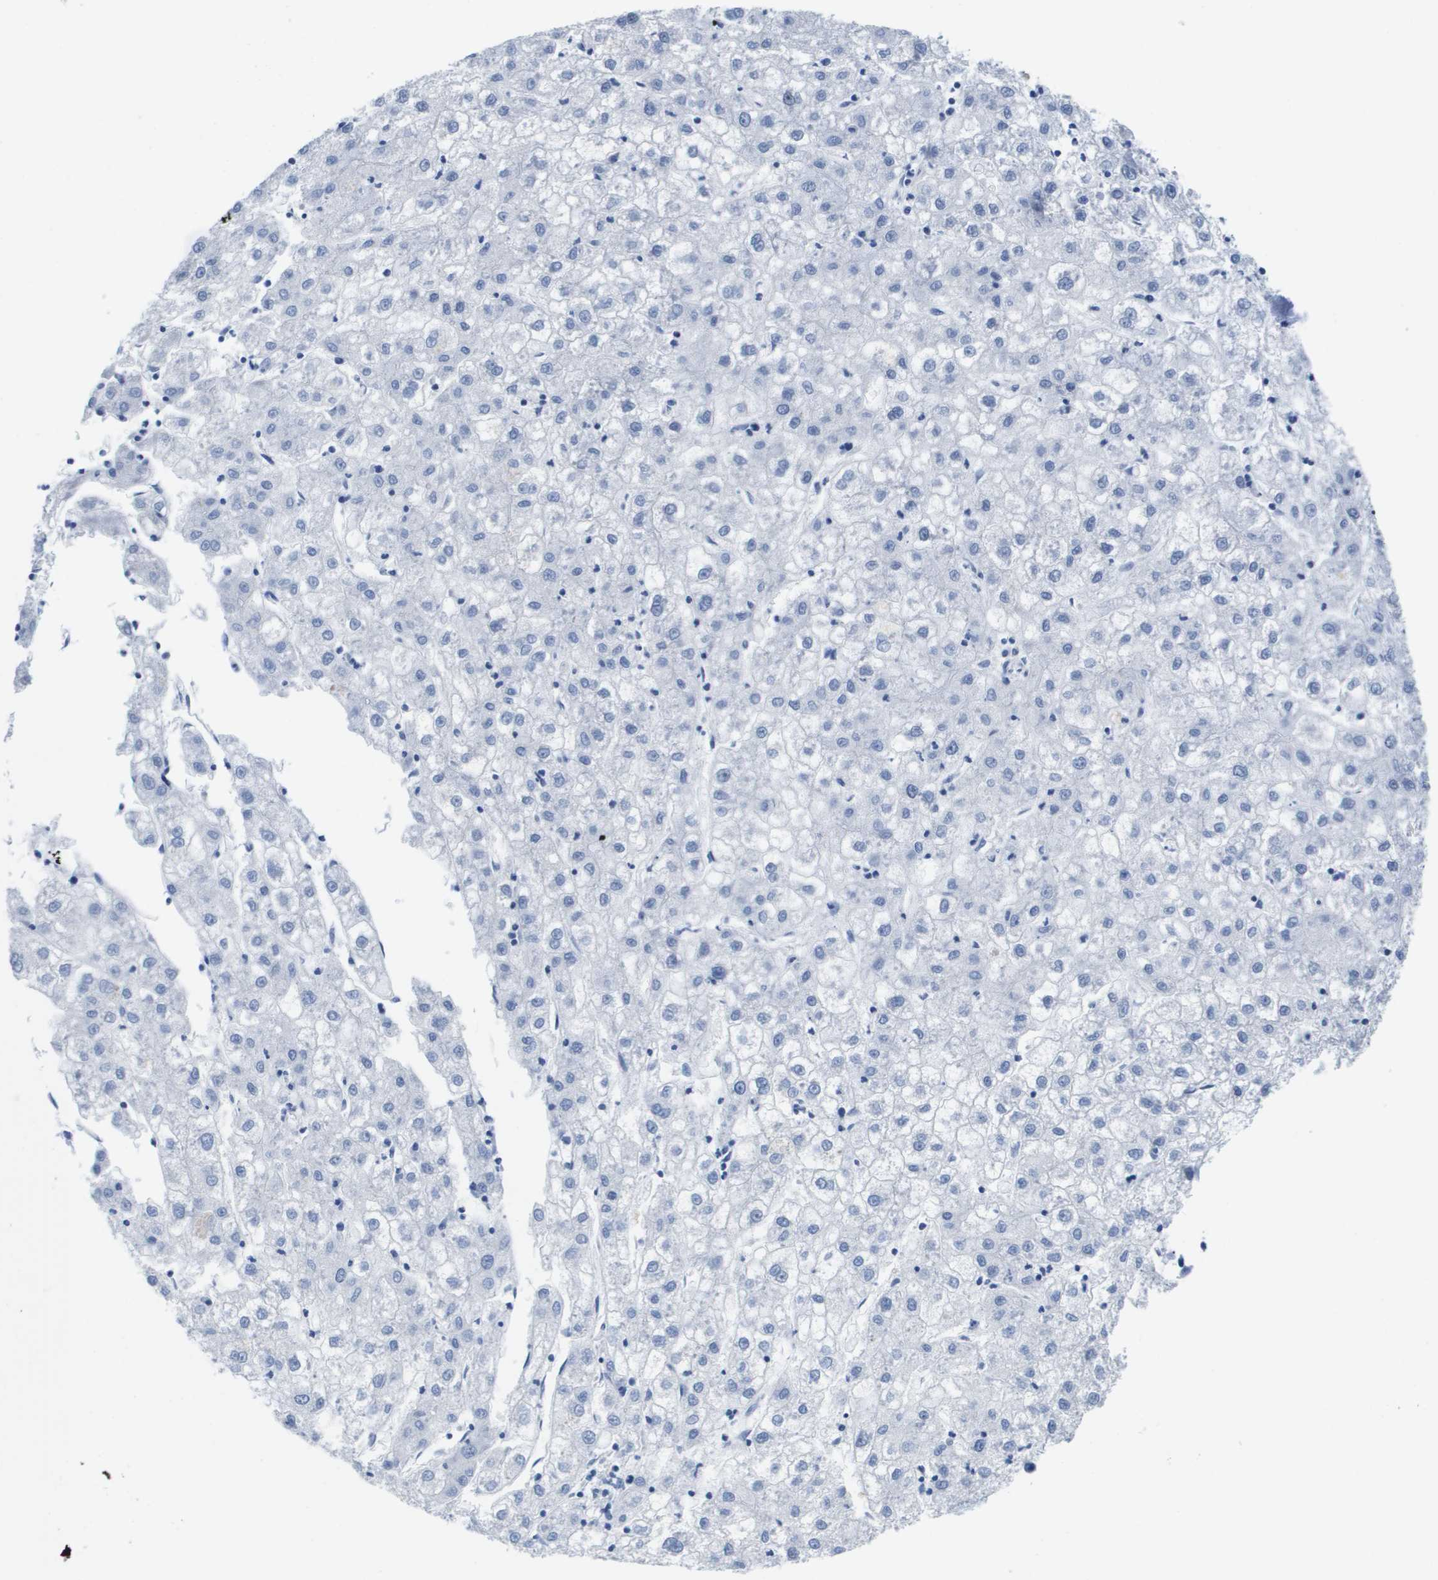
{"staining": {"intensity": "negative", "quantity": "none", "location": "none"}, "tissue": "liver cancer", "cell_type": "Tumor cells", "image_type": "cancer", "snomed": [{"axis": "morphology", "description": "Carcinoma, Hepatocellular, NOS"}, {"axis": "topography", "description": "Liver"}], "caption": "High magnification brightfield microscopy of liver cancer (hepatocellular carcinoma) stained with DAB (3,3'-diaminobenzidine) (brown) and counterstained with hematoxylin (blue): tumor cells show no significant expression. (DAB (3,3'-diaminobenzidine) immunohistochemistry, high magnification).", "gene": "APOA1", "patient": {"sex": "male", "age": 72}}